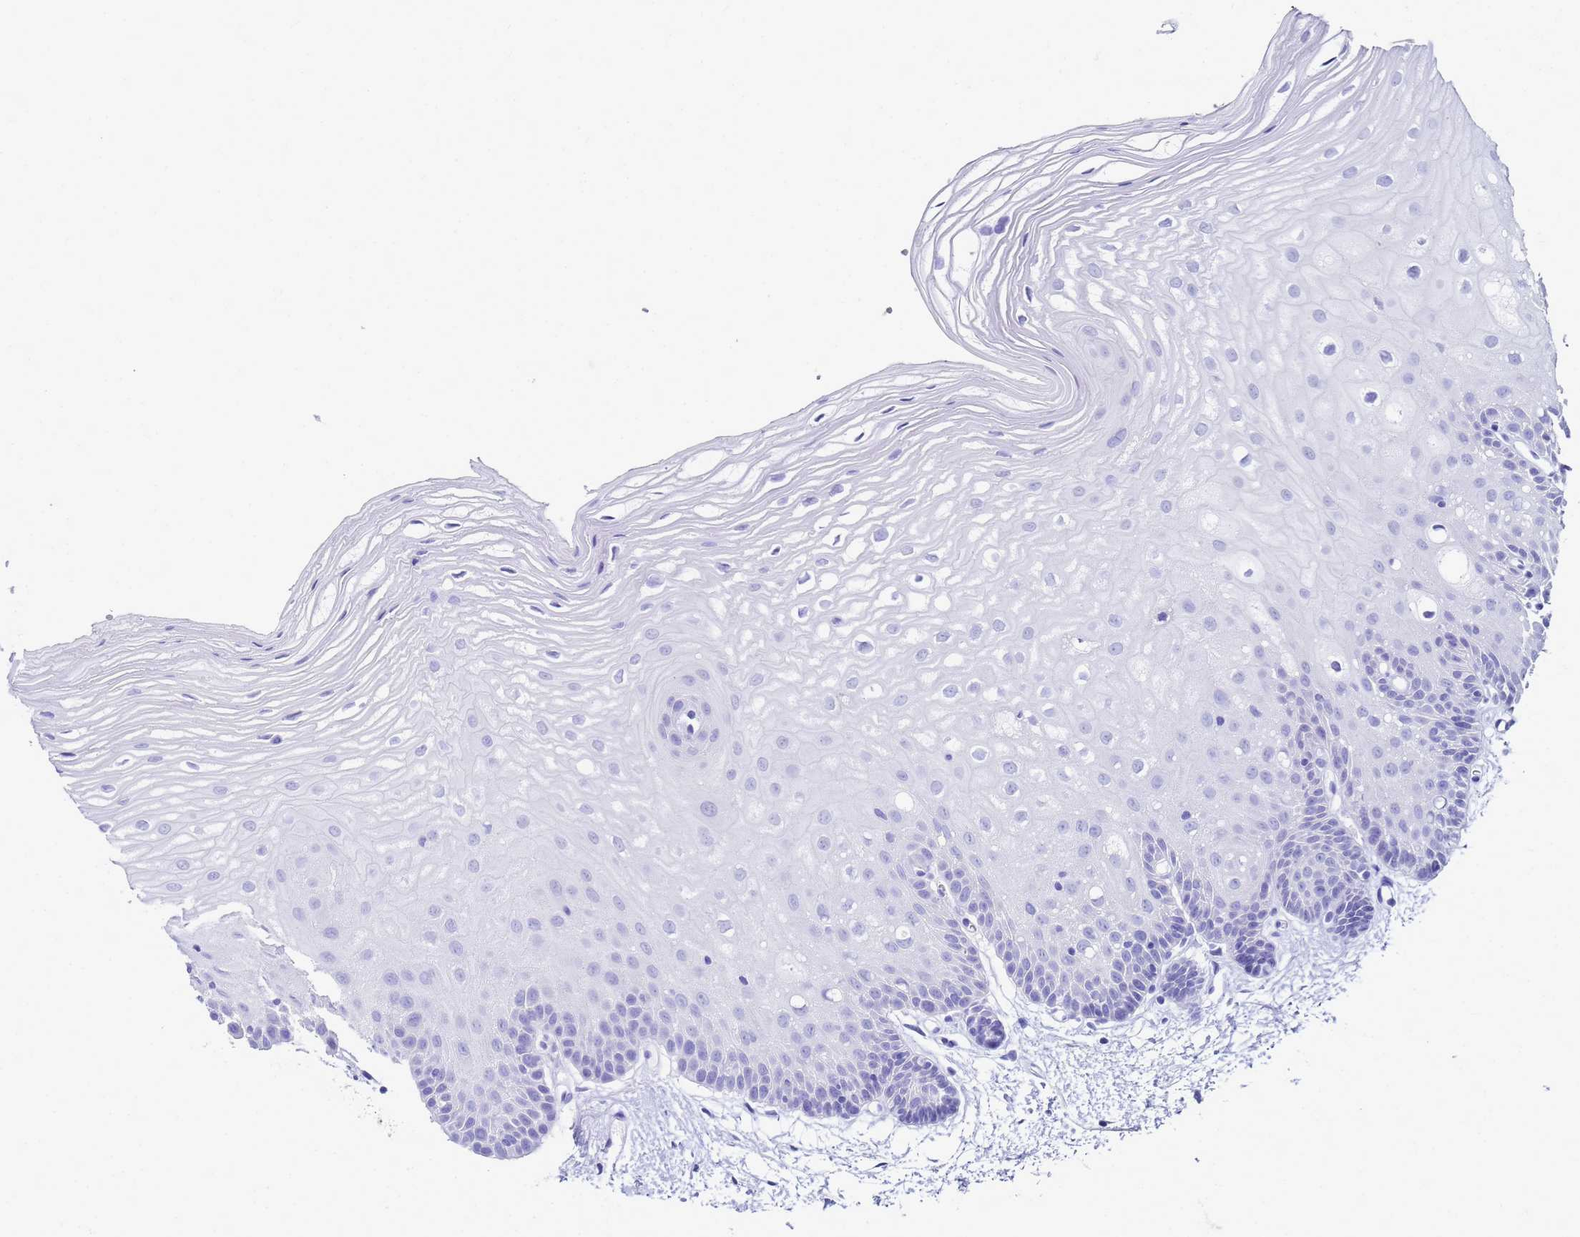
{"staining": {"intensity": "negative", "quantity": "none", "location": "none"}, "tissue": "oral mucosa", "cell_type": "Squamous epithelial cells", "image_type": "normal", "snomed": [{"axis": "morphology", "description": "Normal tissue, NOS"}, {"axis": "topography", "description": "Oral tissue"}, {"axis": "topography", "description": "Tounge, NOS"}], "caption": "Oral mucosa stained for a protein using immunohistochemistry (IHC) demonstrates no expression squamous epithelial cells.", "gene": "CKB", "patient": {"sex": "female", "age": 73}}